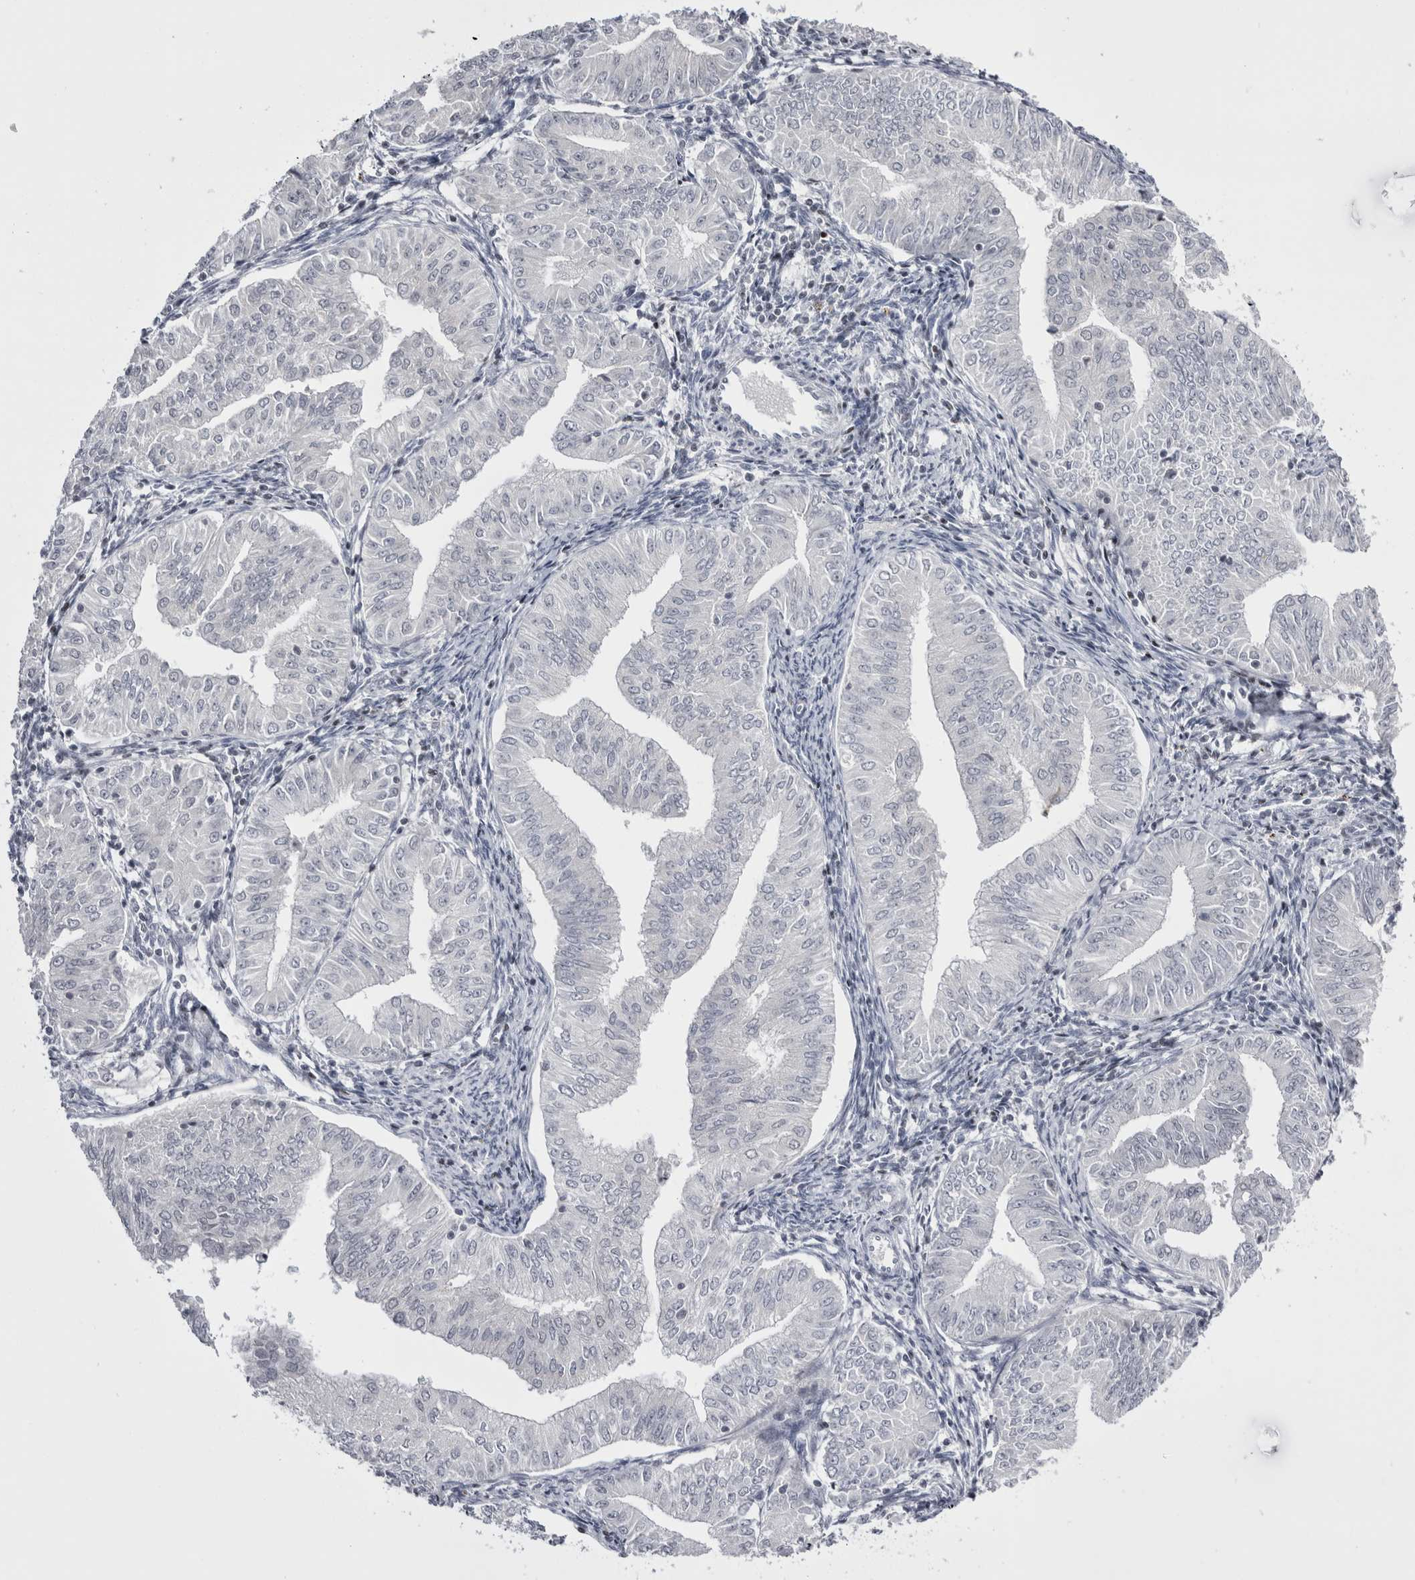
{"staining": {"intensity": "negative", "quantity": "none", "location": "none"}, "tissue": "endometrial cancer", "cell_type": "Tumor cells", "image_type": "cancer", "snomed": [{"axis": "morphology", "description": "Normal tissue, NOS"}, {"axis": "morphology", "description": "Adenocarcinoma, NOS"}, {"axis": "topography", "description": "Endometrium"}], "caption": "IHC of endometrial adenocarcinoma displays no expression in tumor cells.", "gene": "FNDC8", "patient": {"sex": "female", "age": 53}}